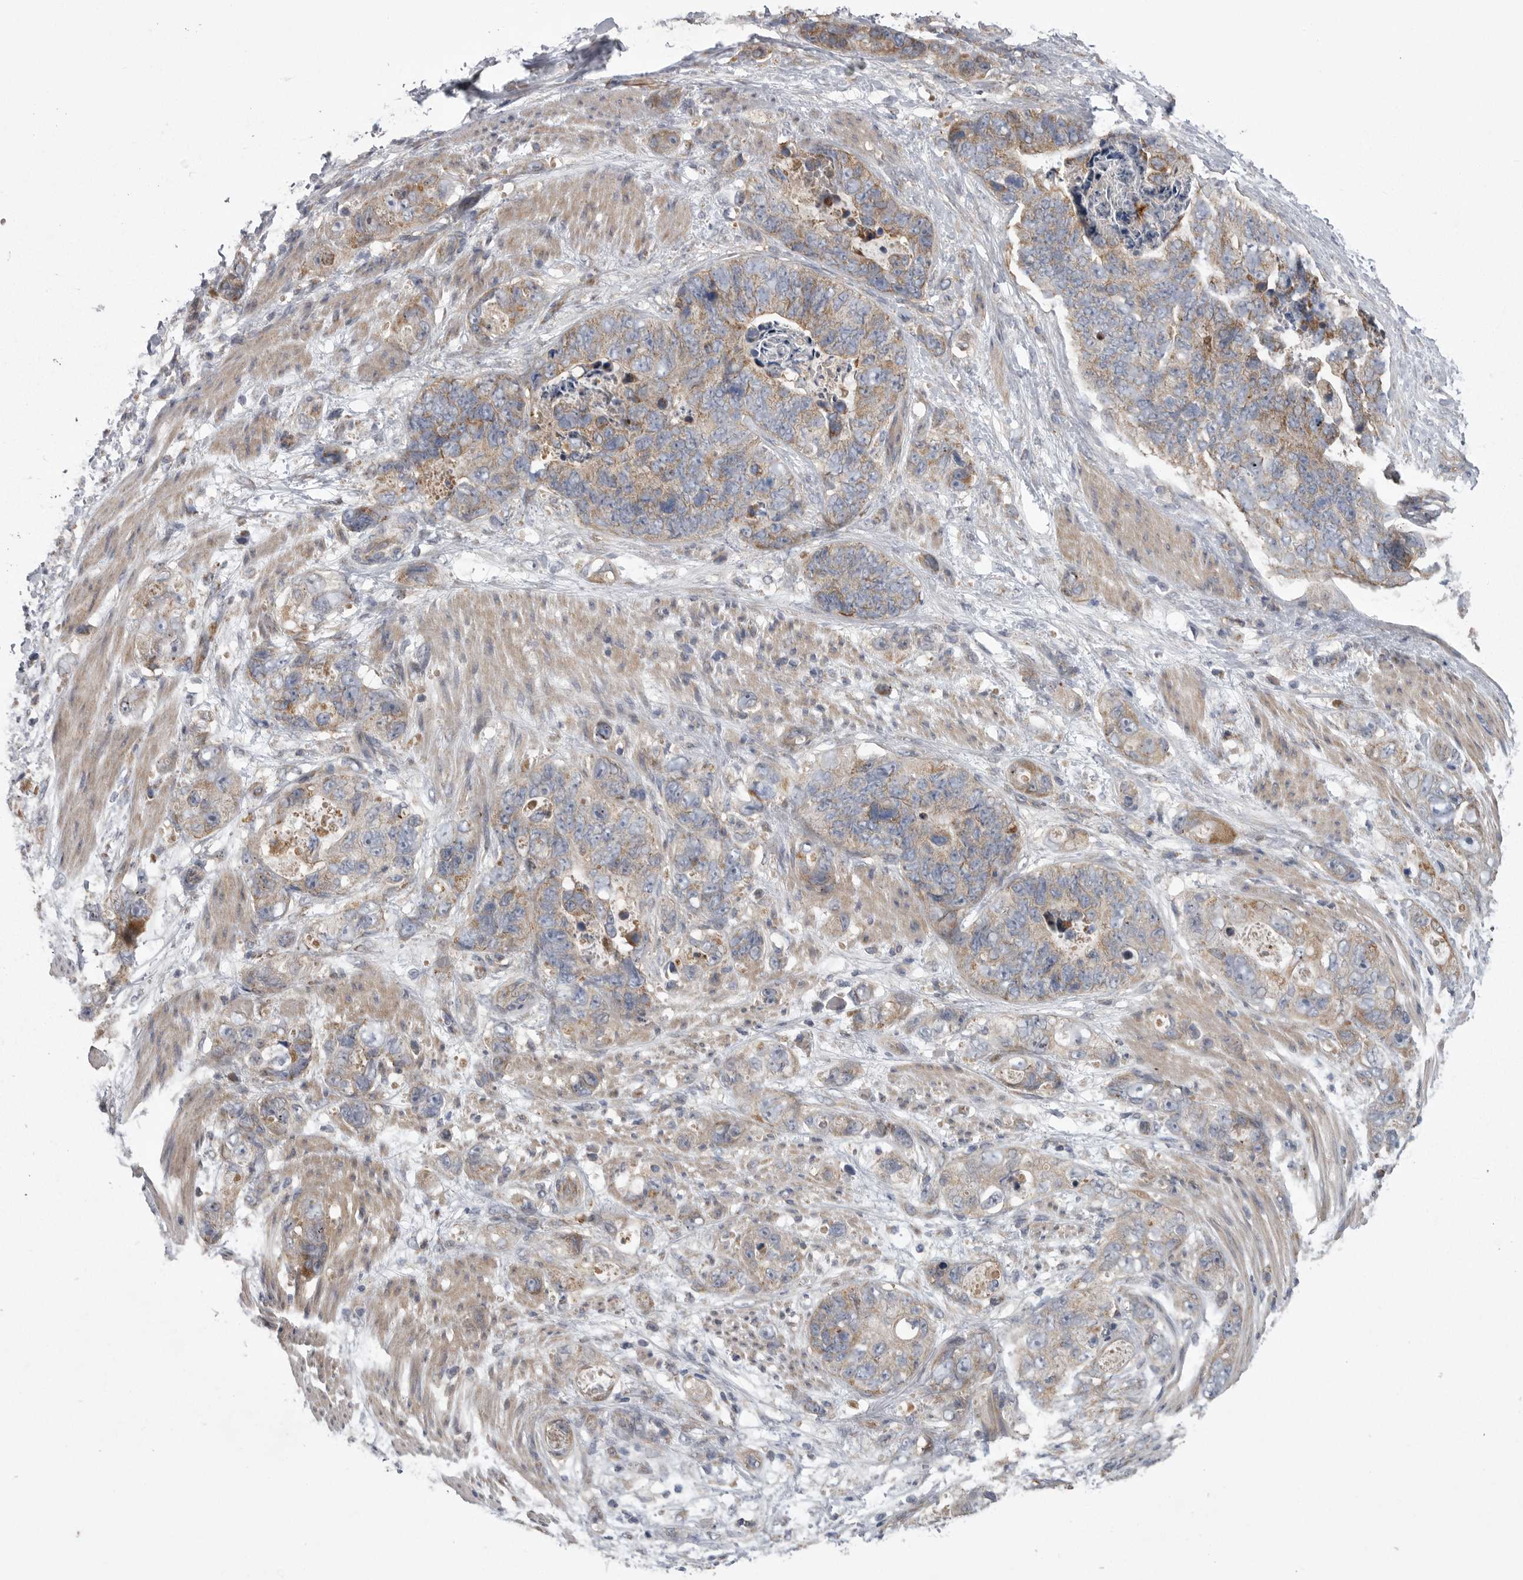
{"staining": {"intensity": "weak", "quantity": ">75%", "location": "cytoplasmic/membranous"}, "tissue": "stomach cancer", "cell_type": "Tumor cells", "image_type": "cancer", "snomed": [{"axis": "morphology", "description": "Normal tissue, NOS"}, {"axis": "morphology", "description": "Adenocarcinoma, NOS"}, {"axis": "topography", "description": "Stomach"}], "caption": "Immunohistochemistry image of stomach cancer stained for a protein (brown), which demonstrates low levels of weak cytoplasmic/membranous expression in about >75% of tumor cells.", "gene": "CRP", "patient": {"sex": "female", "age": 89}}